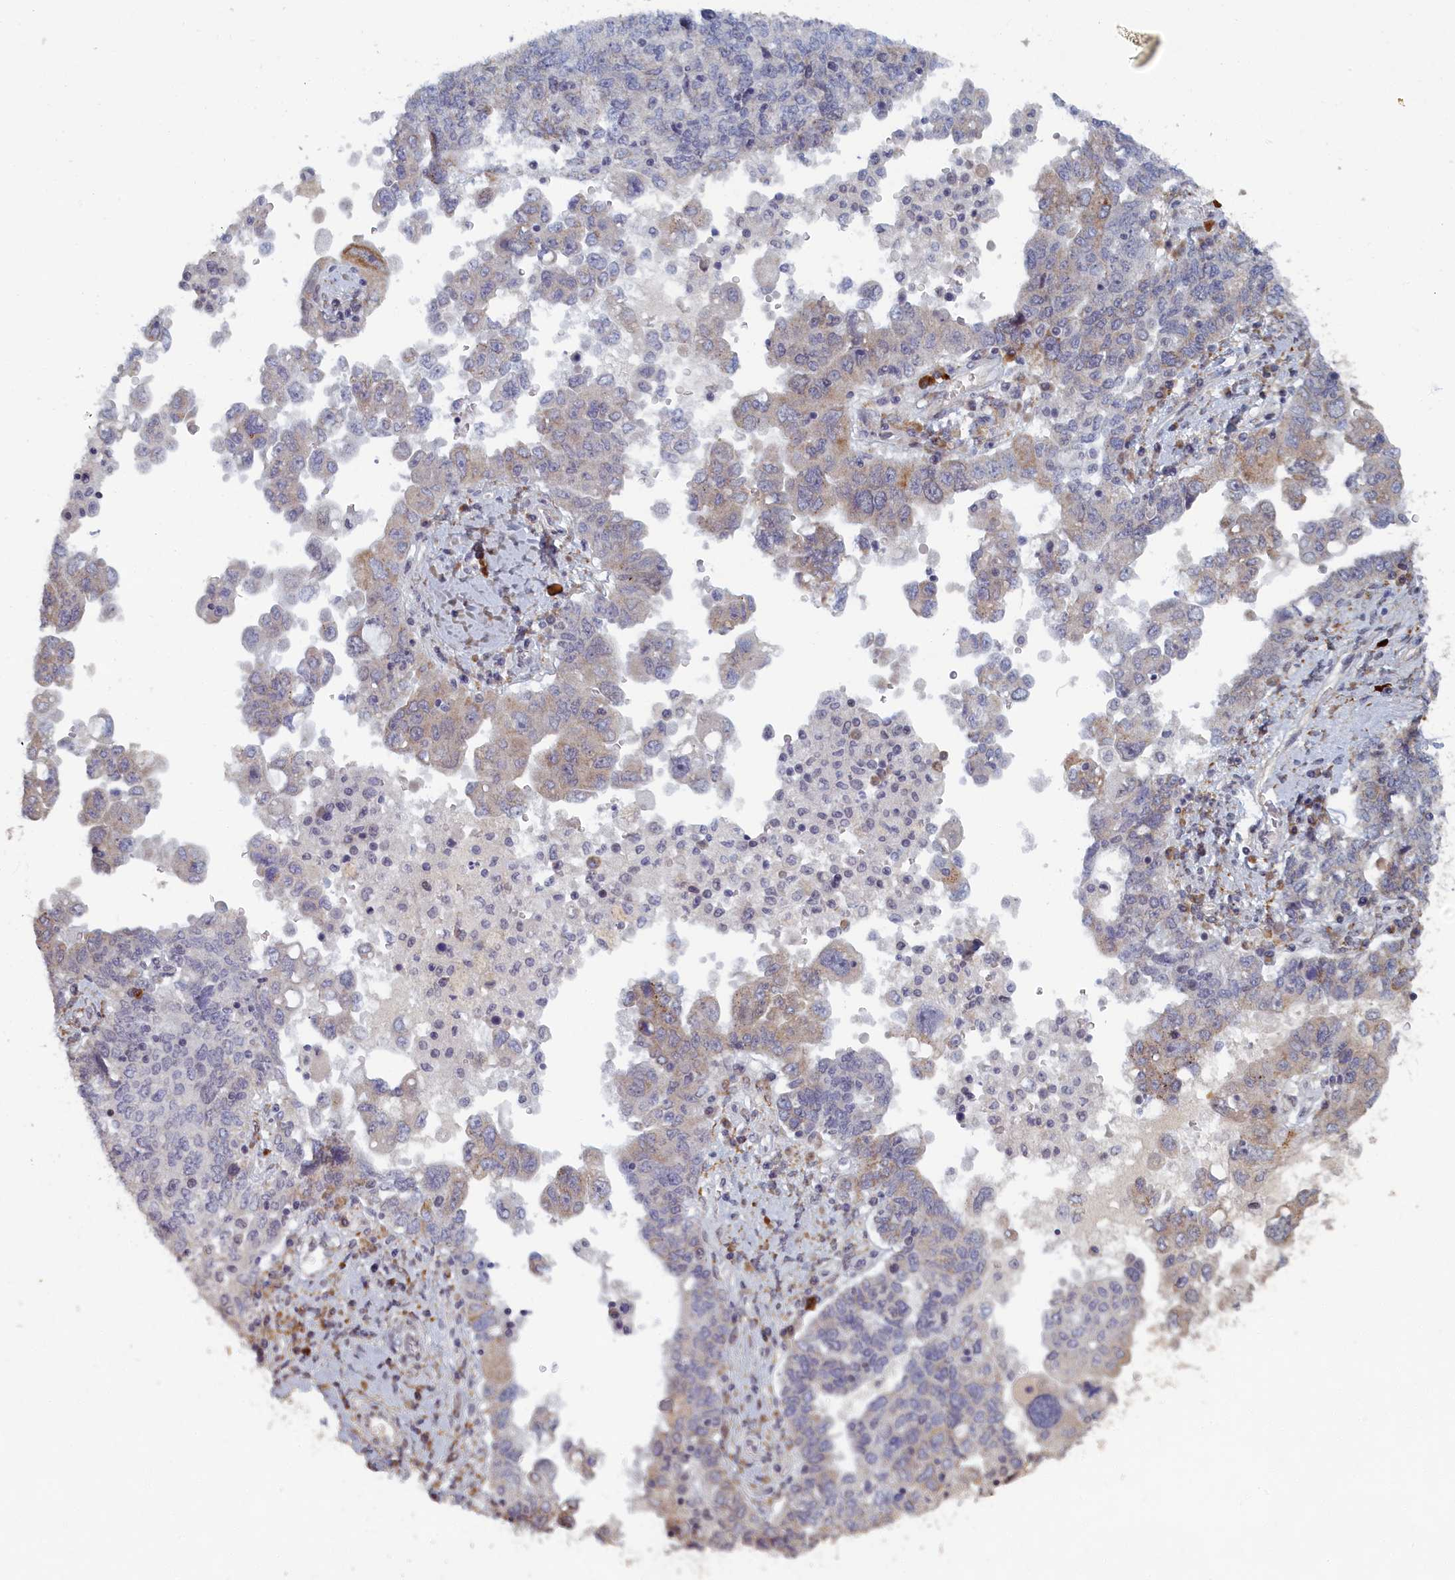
{"staining": {"intensity": "weak", "quantity": "<25%", "location": "cytoplasmic/membranous"}, "tissue": "ovarian cancer", "cell_type": "Tumor cells", "image_type": "cancer", "snomed": [{"axis": "morphology", "description": "Carcinoma, endometroid"}, {"axis": "topography", "description": "Ovary"}], "caption": "Tumor cells show no significant protein positivity in endometroid carcinoma (ovarian). Brightfield microscopy of immunohistochemistry stained with DAB (brown) and hematoxylin (blue), captured at high magnification.", "gene": "DNAJC17", "patient": {"sex": "female", "age": 62}}